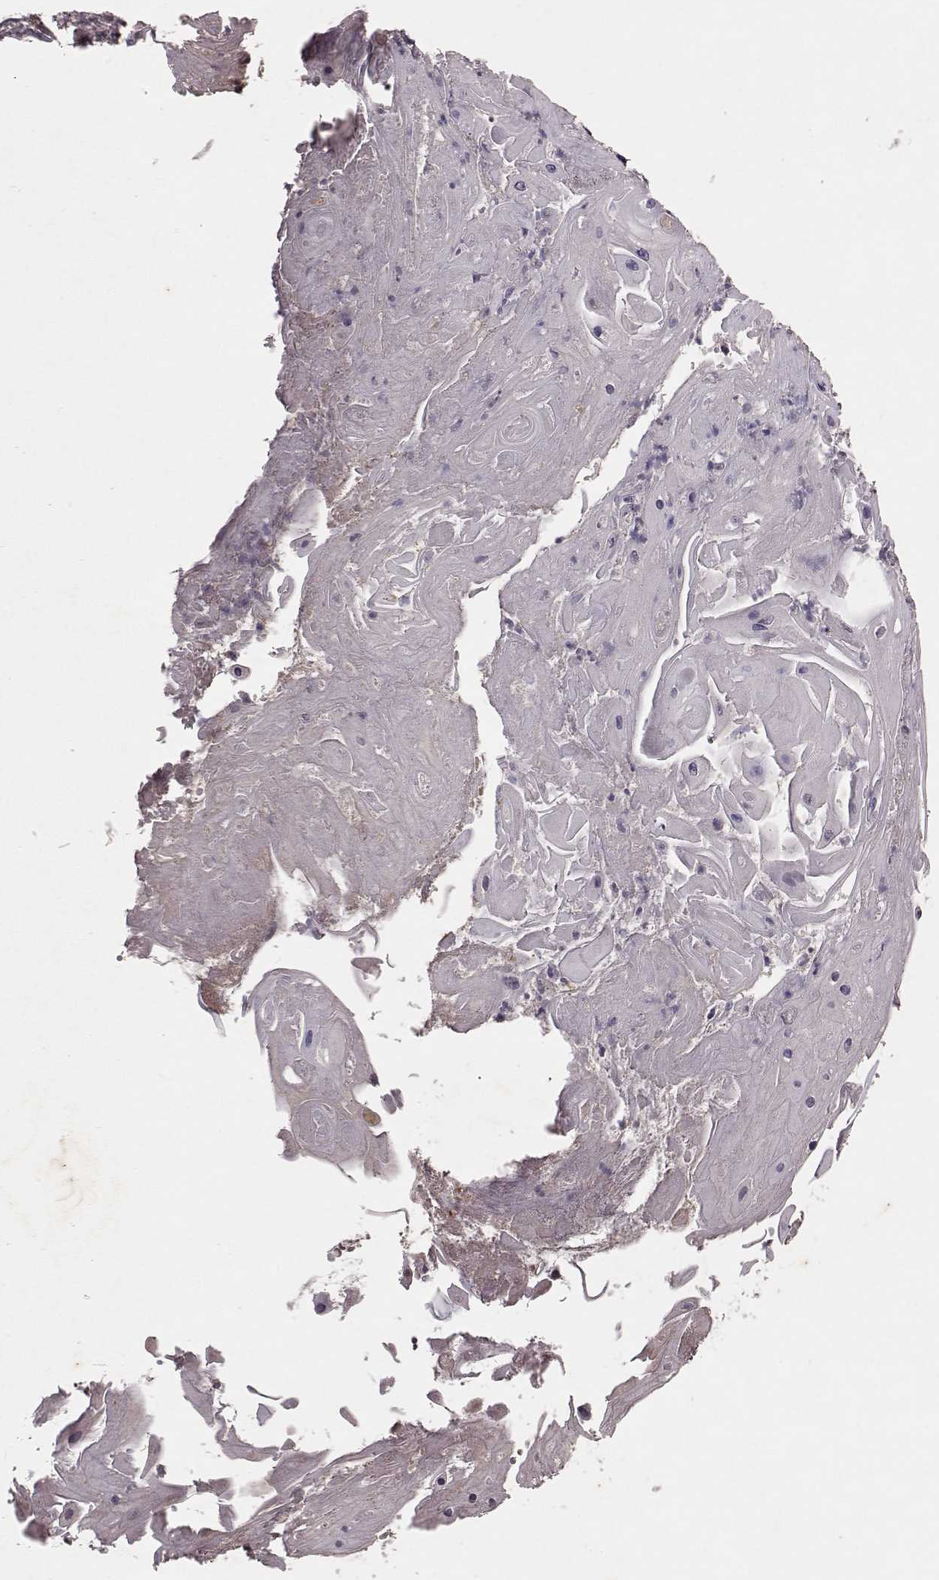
{"staining": {"intensity": "negative", "quantity": "none", "location": "none"}, "tissue": "skin cancer", "cell_type": "Tumor cells", "image_type": "cancer", "snomed": [{"axis": "morphology", "description": "Squamous cell carcinoma, NOS"}, {"axis": "topography", "description": "Skin"}], "caption": "DAB (3,3'-diaminobenzidine) immunohistochemical staining of skin squamous cell carcinoma exhibits no significant expression in tumor cells.", "gene": "FRRS1L", "patient": {"sex": "male", "age": 62}}